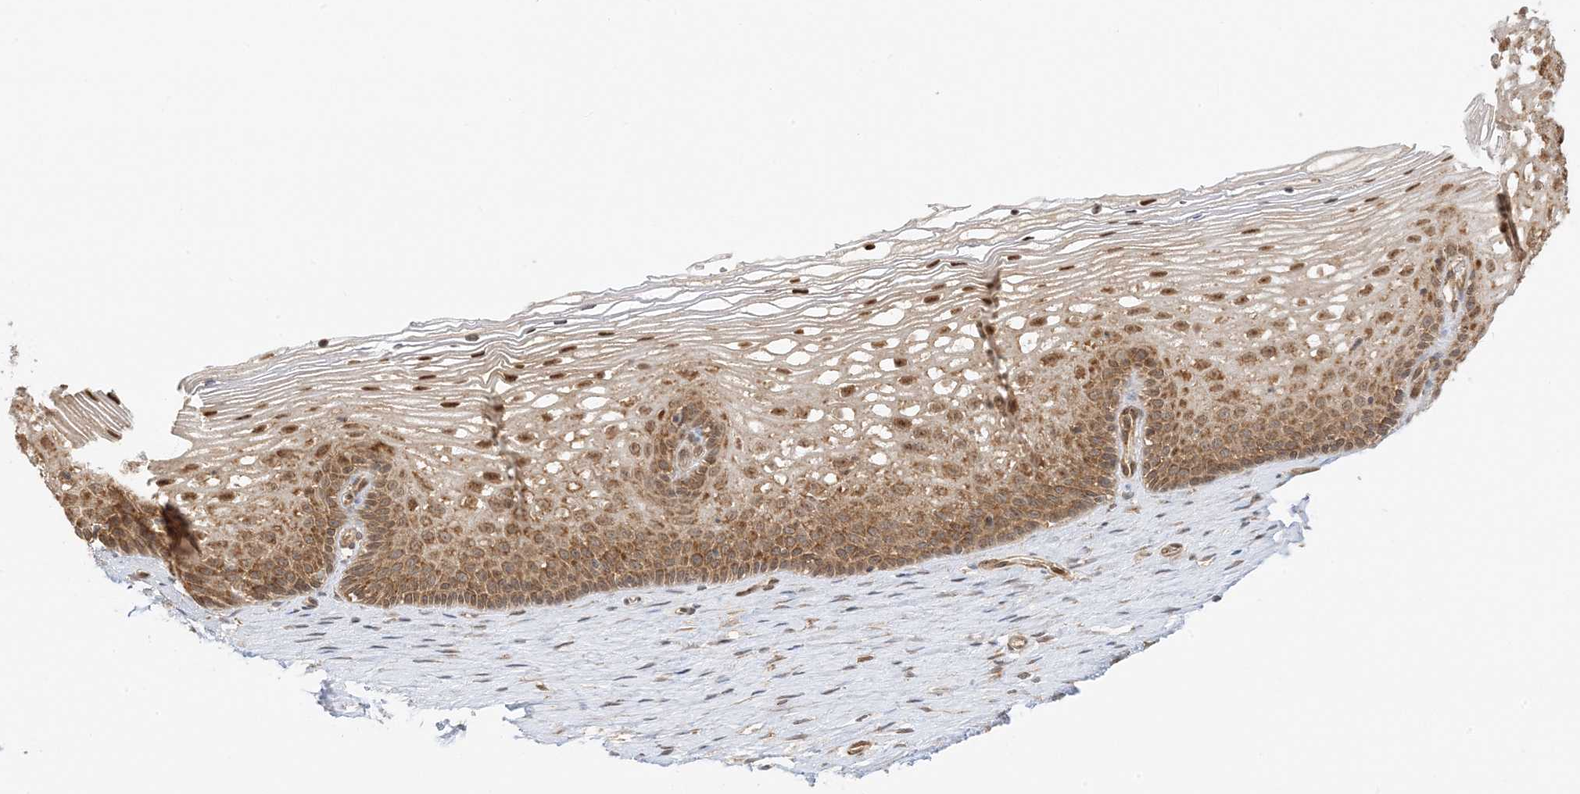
{"staining": {"intensity": "weak", "quantity": "25%-75%", "location": "cytoplasmic/membranous"}, "tissue": "cervix", "cell_type": "Glandular cells", "image_type": "normal", "snomed": [{"axis": "morphology", "description": "Normal tissue, NOS"}, {"axis": "topography", "description": "Cervix"}], "caption": "Weak cytoplasmic/membranous protein staining is identified in about 25%-75% of glandular cells in cervix. (Brightfield microscopy of DAB IHC at high magnification).", "gene": "UBAP2L", "patient": {"sex": "female", "age": 33}}